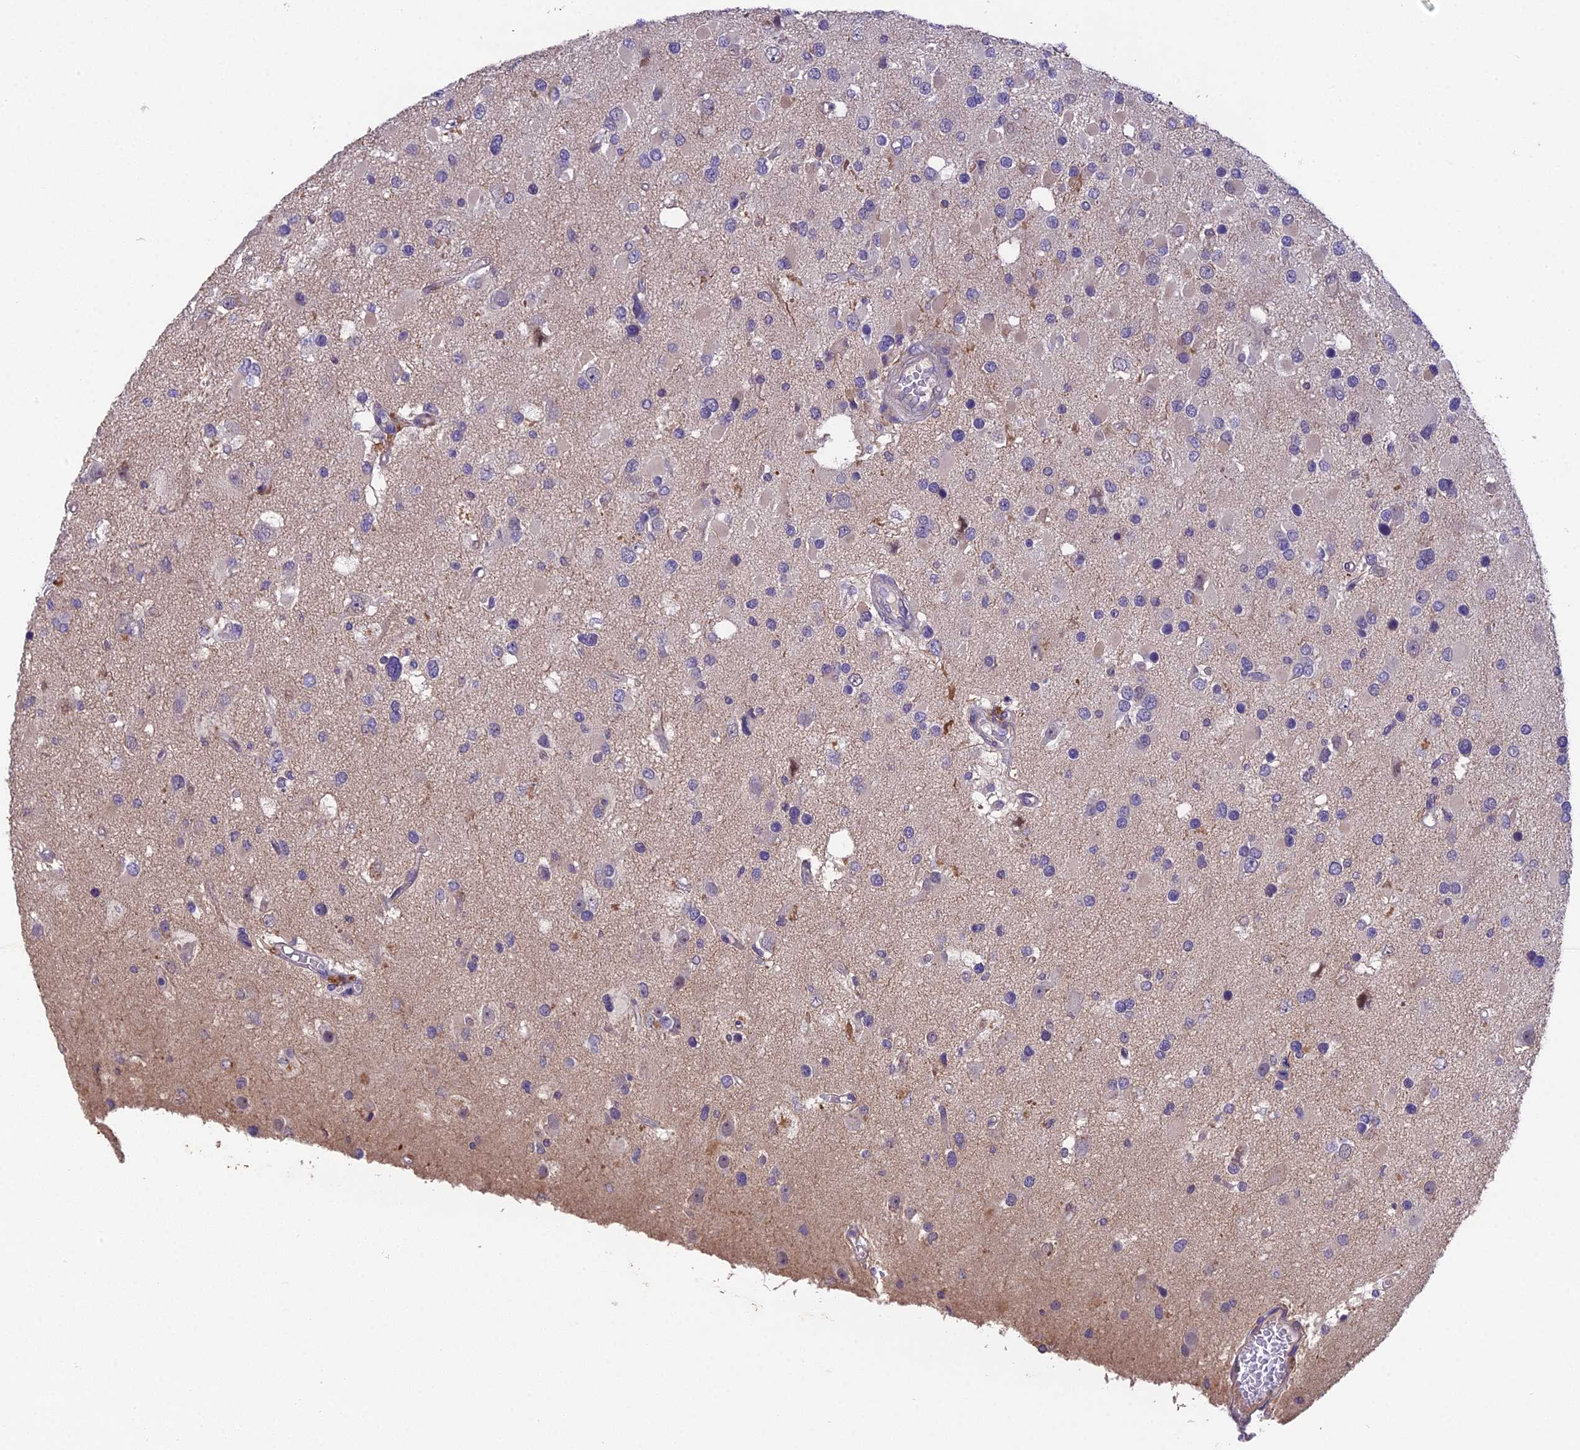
{"staining": {"intensity": "negative", "quantity": "none", "location": "none"}, "tissue": "glioma", "cell_type": "Tumor cells", "image_type": "cancer", "snomed": [{"axis": "morphology", "description": "Glioma, malignant, High grade"}, {"axis": "topography", "description": "Brain"}], "caption": "Glioma was stained to show a protein in brown. There is no significant positivity in tumor cells. (DAB IHC with hematoxylin counter stain).", "gene": "PUS10", "patient": {"sex": "male", "age": 53}}